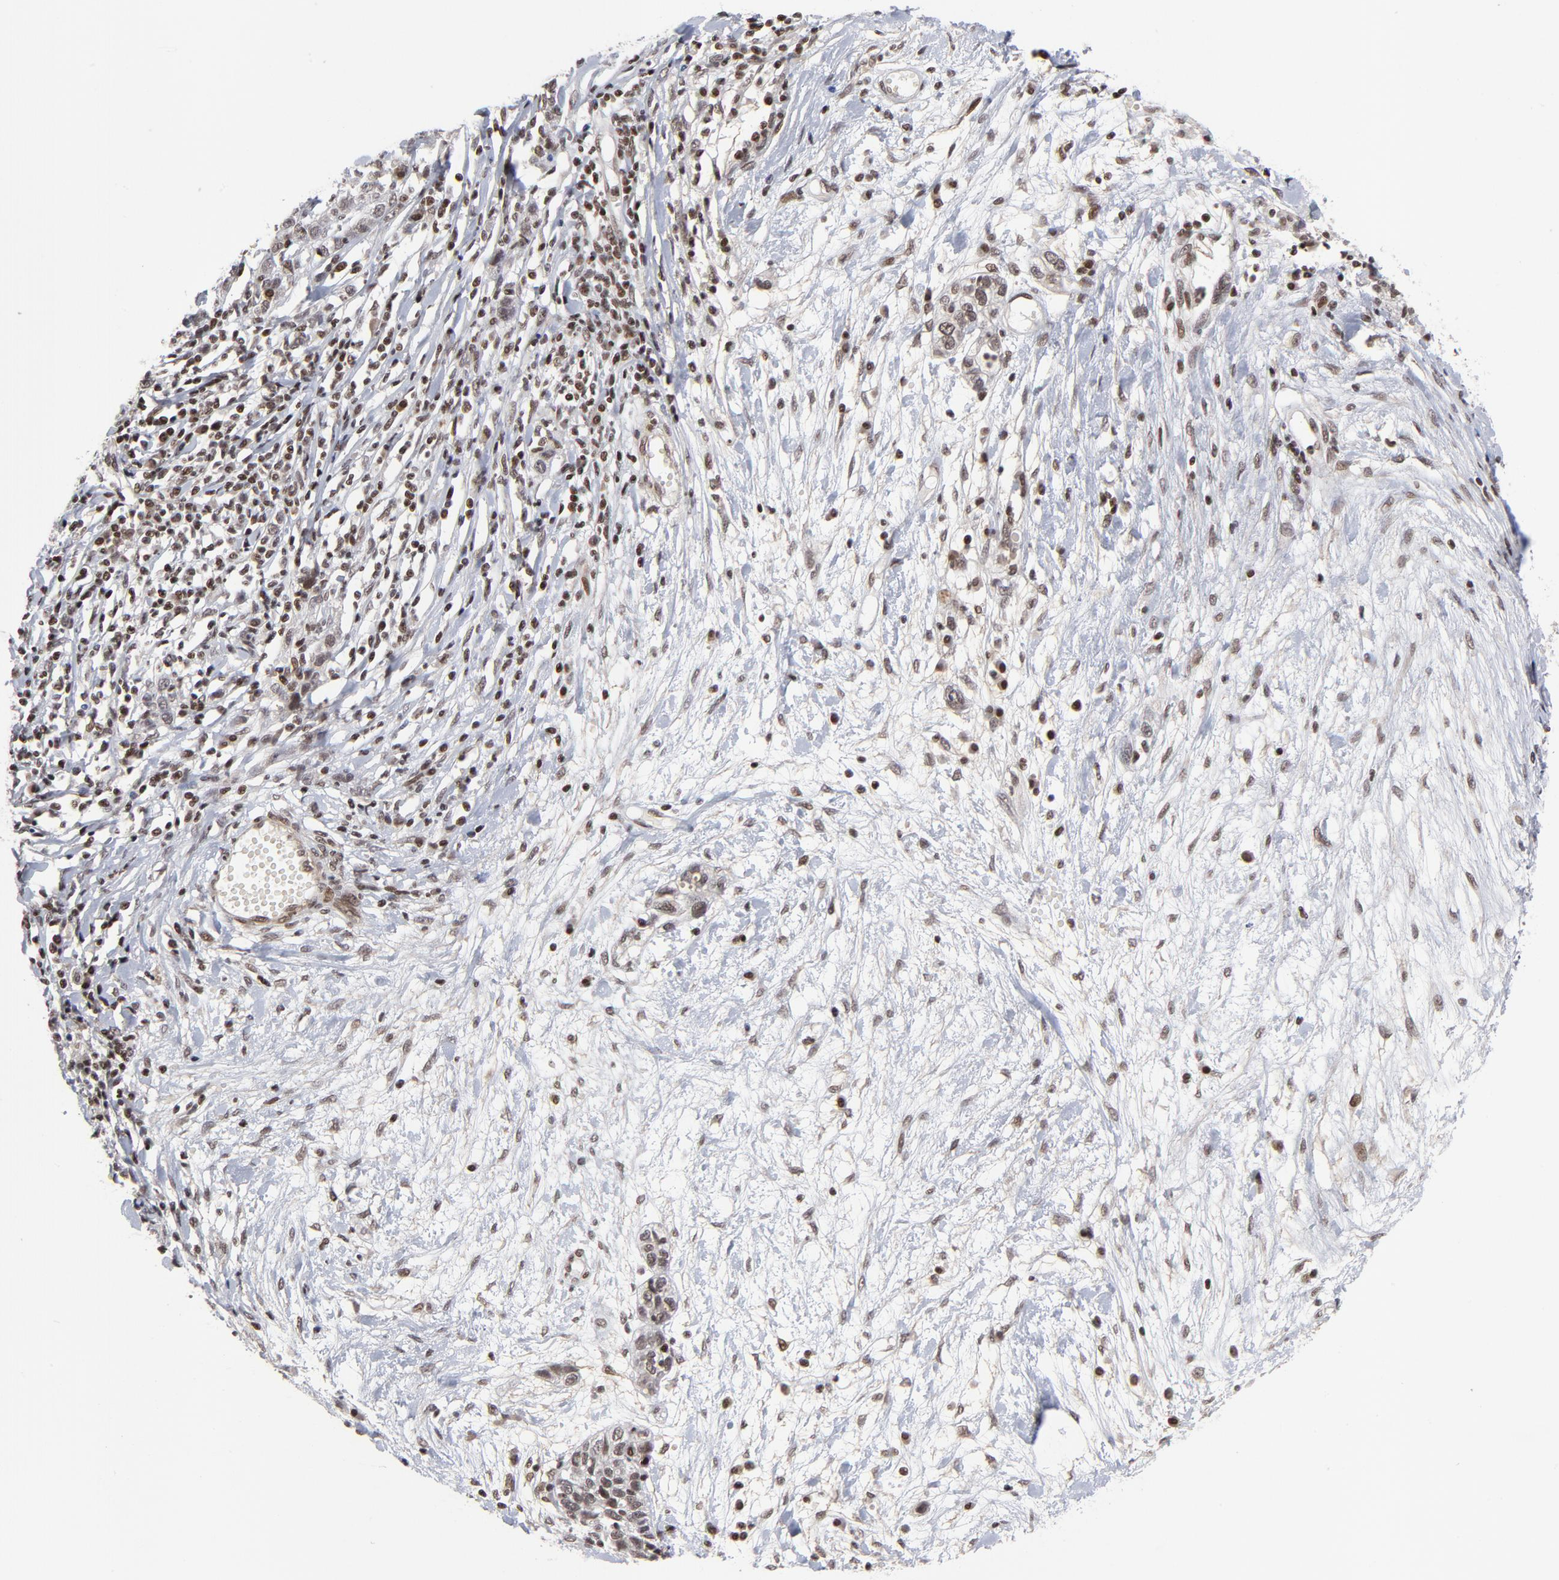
{"staining": {"intensity": "moderate", "quantity": ">75%", "location": "nuclear"}, "tissue": "ovarian cancer", "cell_type": "Tumor cells", "image_type": "cancer", "snomed": [{"axis": "morphology", "description": "Cystadenocarcinoma, serous, NOS"}, {"axis": "topography", "description": "Ovary"}], "caption": "The histopathology image exhibits staining of serous cystadenocarcinoma (ovarian), revealing moderate nuclear protein positivity (brown color) within tumor cells.", "gene": "CTCF", "patient": {"sex": "female", "age": 71}}